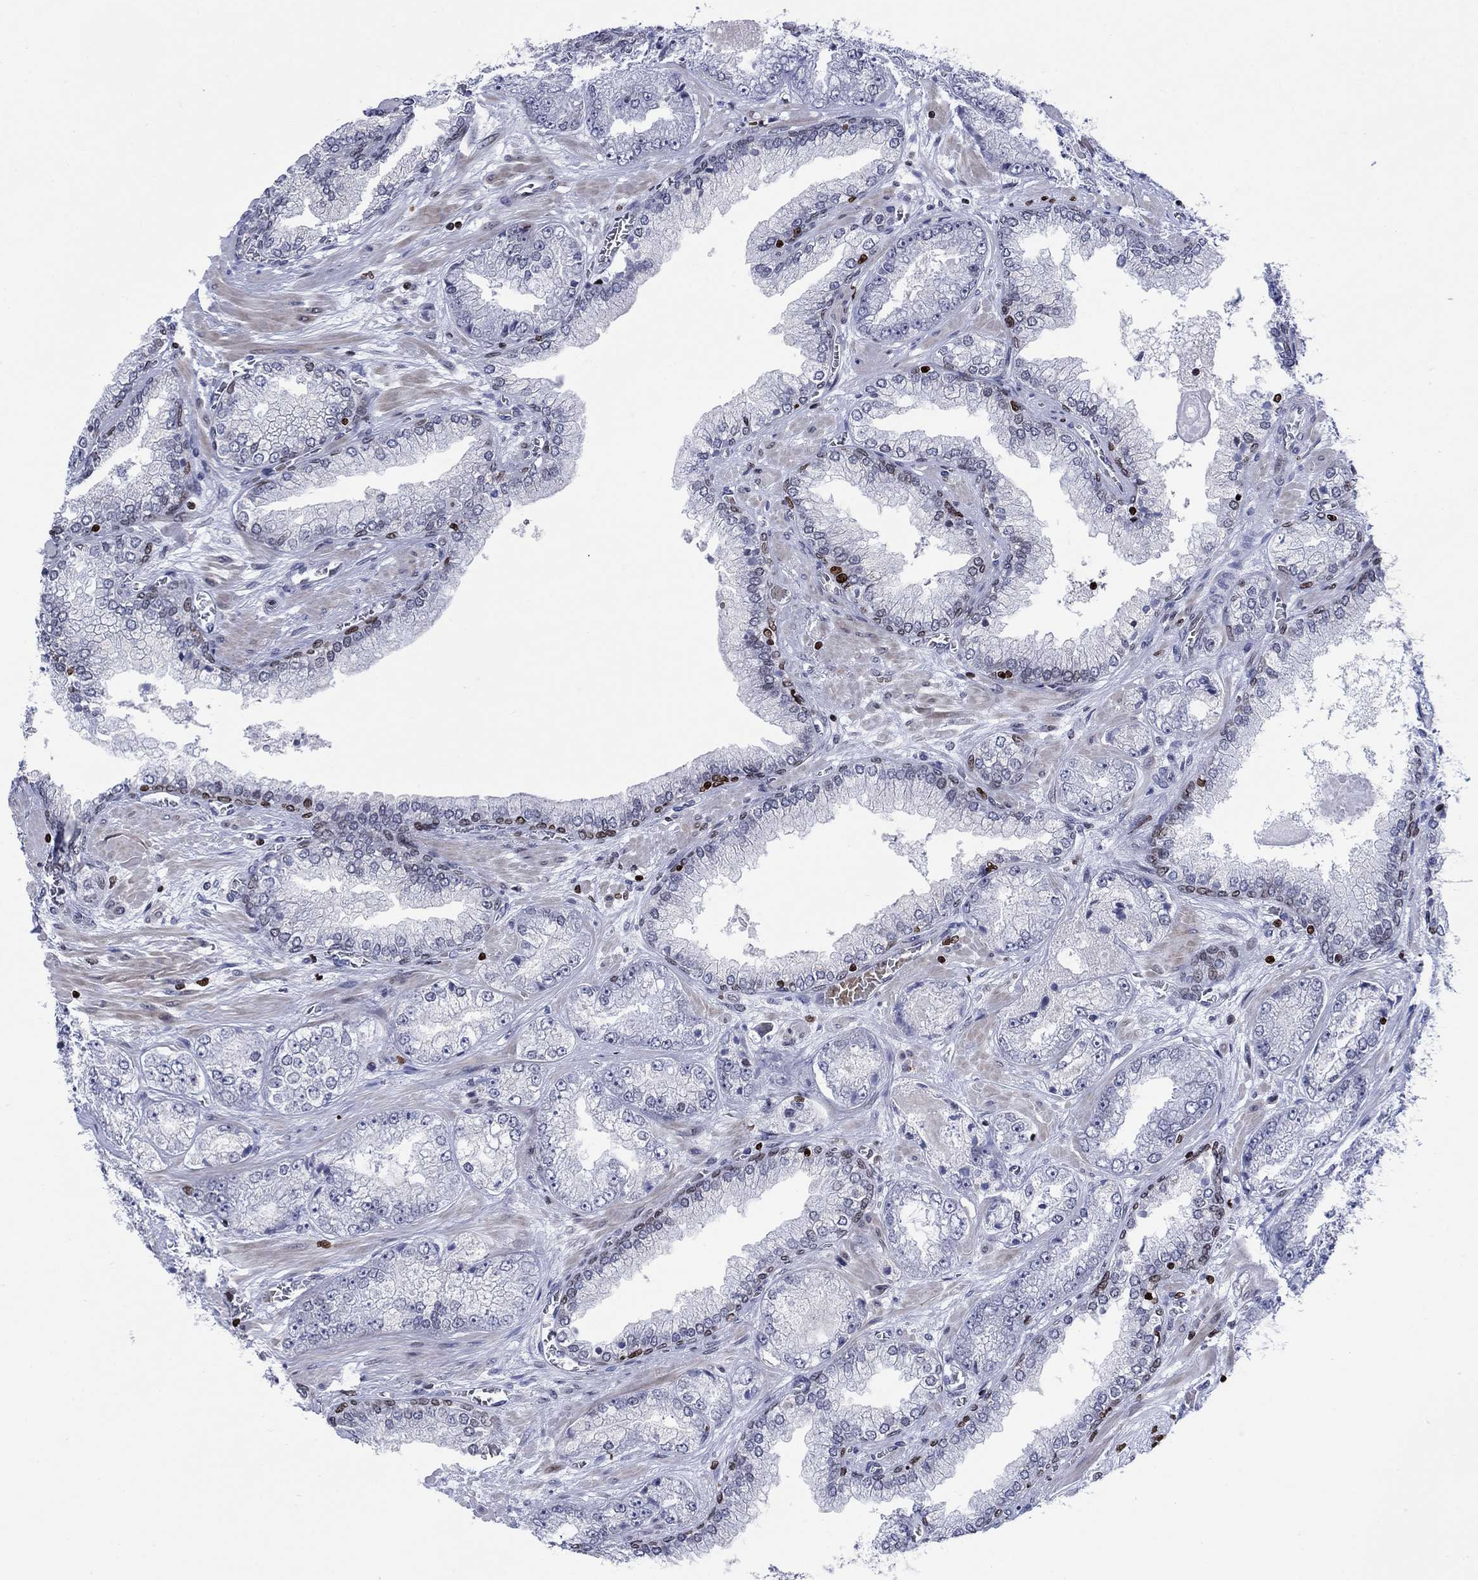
{"staining": {"intensity": "strong", "quantity": "<25%", "location": "nuclear"}, "tissue": "prostate cancer", "cell_type": "Tumor cells", "image_type": "cancer", "snomed": [{"axis": "morphology", "description": "Adenocarcinoma, Low grade"}, {"axis": "topography", "description": "Prostate"}], "caption": "Immunohistochemistry staining of prostate low-grade adenocarcinoma, which demonstrates medium levels of strong nuclear expression in about <25% of tumor cells indicating strong nuclear protein positivity. The staining was performed using DAB (brown) for protein detection and nuclei were counterstained in hematoxylin (blue).", "gene": "HMGA1", "patient": {"sex": "male", "age": 57}}